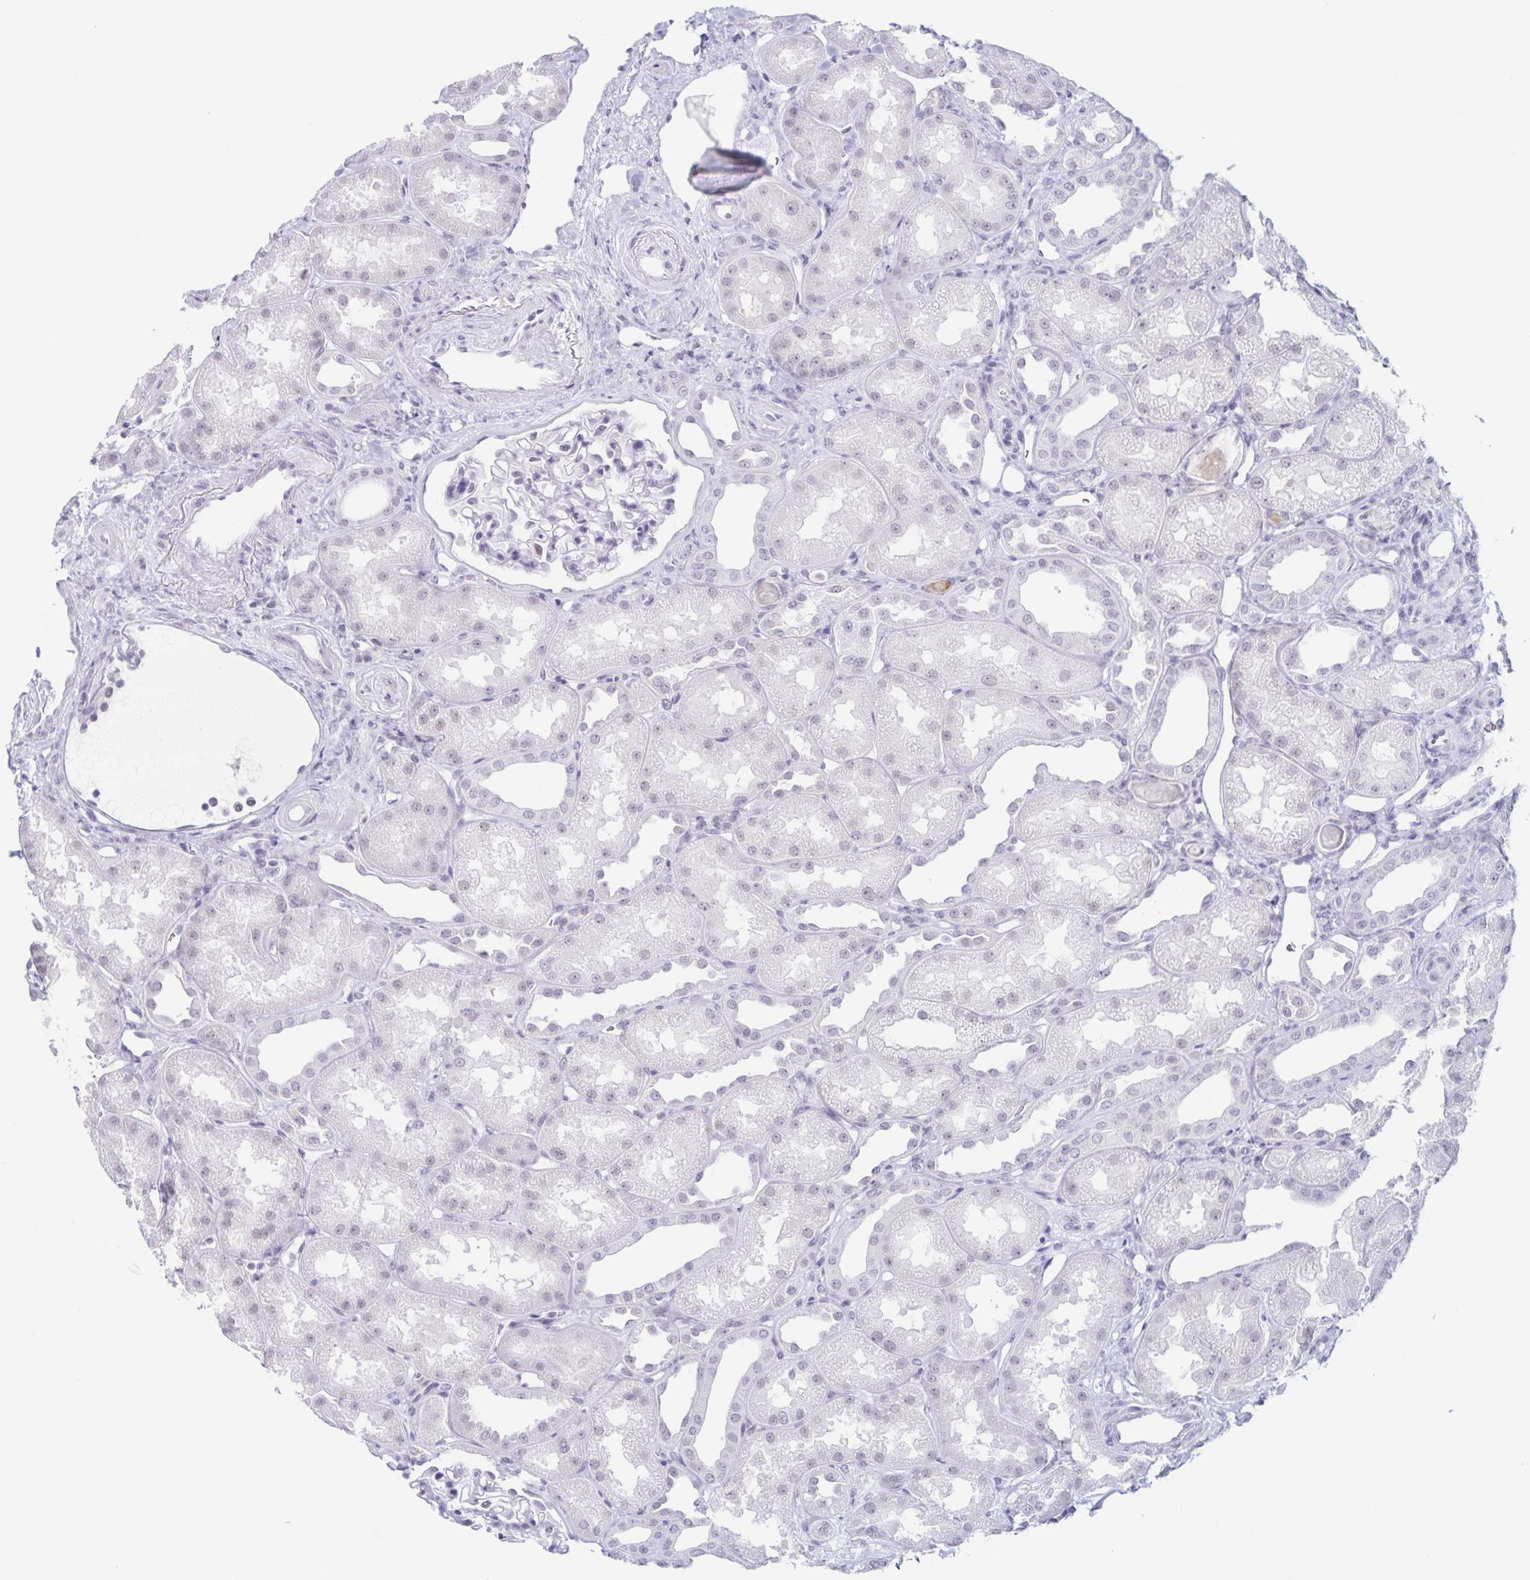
{"staining": {"intensity": "negative", "quantity": "none", "location": "none"}, "tissue": "kidney", "cell_type": "Cells in glomeruli", "image_type": "normal", "snomed": [{"axis": "morphology", "description": "Normal tissue, NOS"}, {"axis": "topography", "description": "Kidney"}], "caption": "This is an immunohistochemistry histopathology image of benign kidney. There is no staining in cells in glomeruli.", "gene": "LCE6A", "patient": {"sex": "male", "age": 61}}